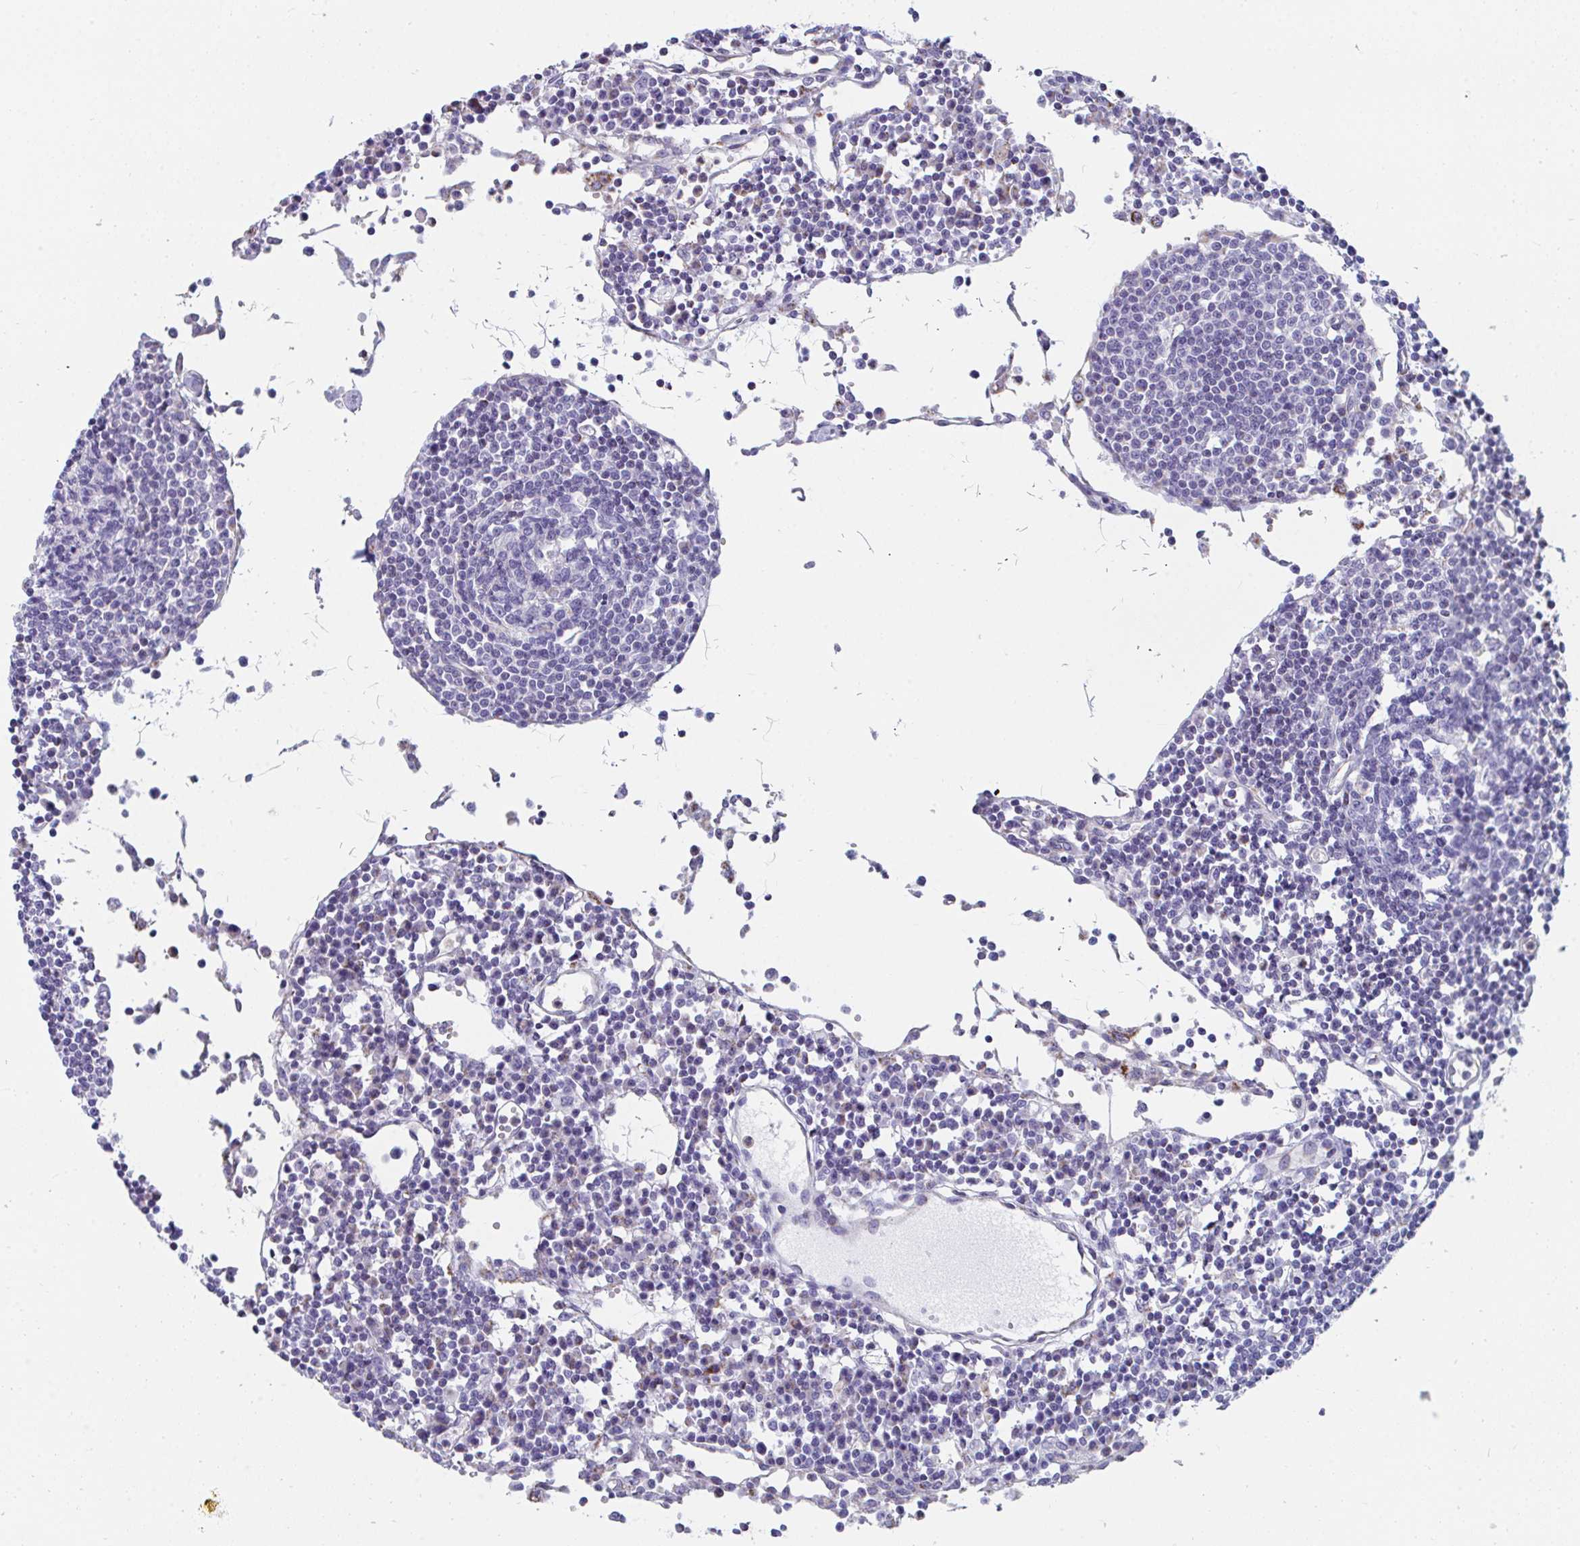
{"staining": {"intensity": "negative", "quantity": "none", "location": "none"}, "tissue": "lymph node", "cell_type": "Germinal center cells", "image_type": "normal", "snomed": [{"axis": "morphology", "description": "Normal tissue, NOS"}, {"axis": "topography", "description": "Lymph node"}], "caption": "Micrograph shows no protein positivity in germinal center cells of normal lymph node. (Brightfield microscopy of DAB (3,3'-diaminobenzidine) IHC at high magnification).", "gene": "MGAM2", "patient": {"sex": "female", "age": 78}}